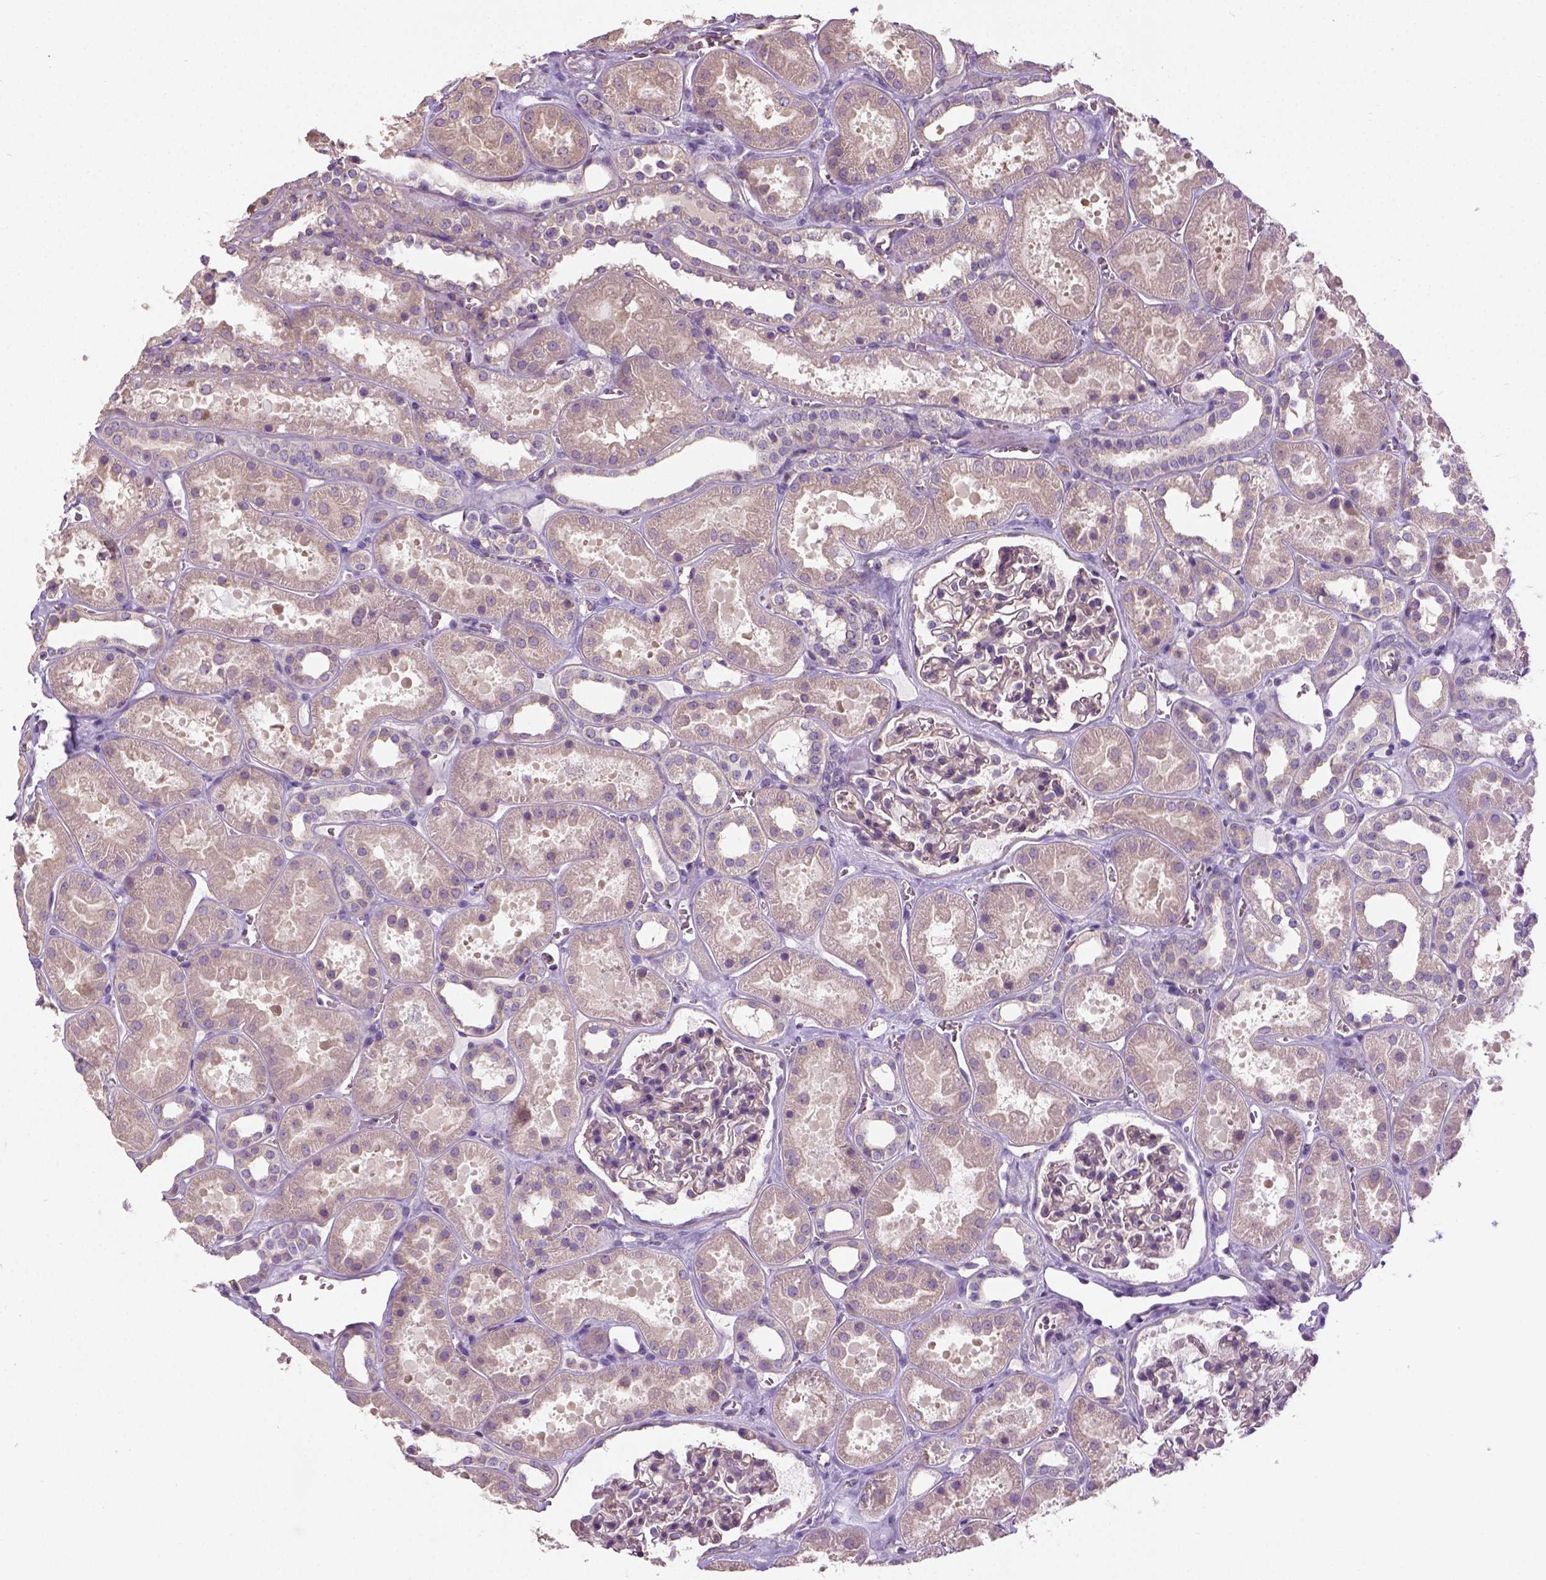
{"staining": {"intensity": "weak", "quantity": ">75%", "location": "cytoplasmic/membranous"}, "tissue": "kidney", "cell_type": "Cells in glomeruli", "image_type": "normal", "snomed": [{"axis": "morphology", "description": "Normal tissue, NOS"}, {"axis": "topography", "description": "Kidney"}], "caption": "Immunohistochemistry (IHC) histopathology image of unremarkable kidney stained for a protein (brown), which shows low levels of weak cytoplasmic/membranous staining in approximately >75% of cells in glomeruli.", "gene": "CRACR2A", "patient": {"sex": "female", "age": 41}}